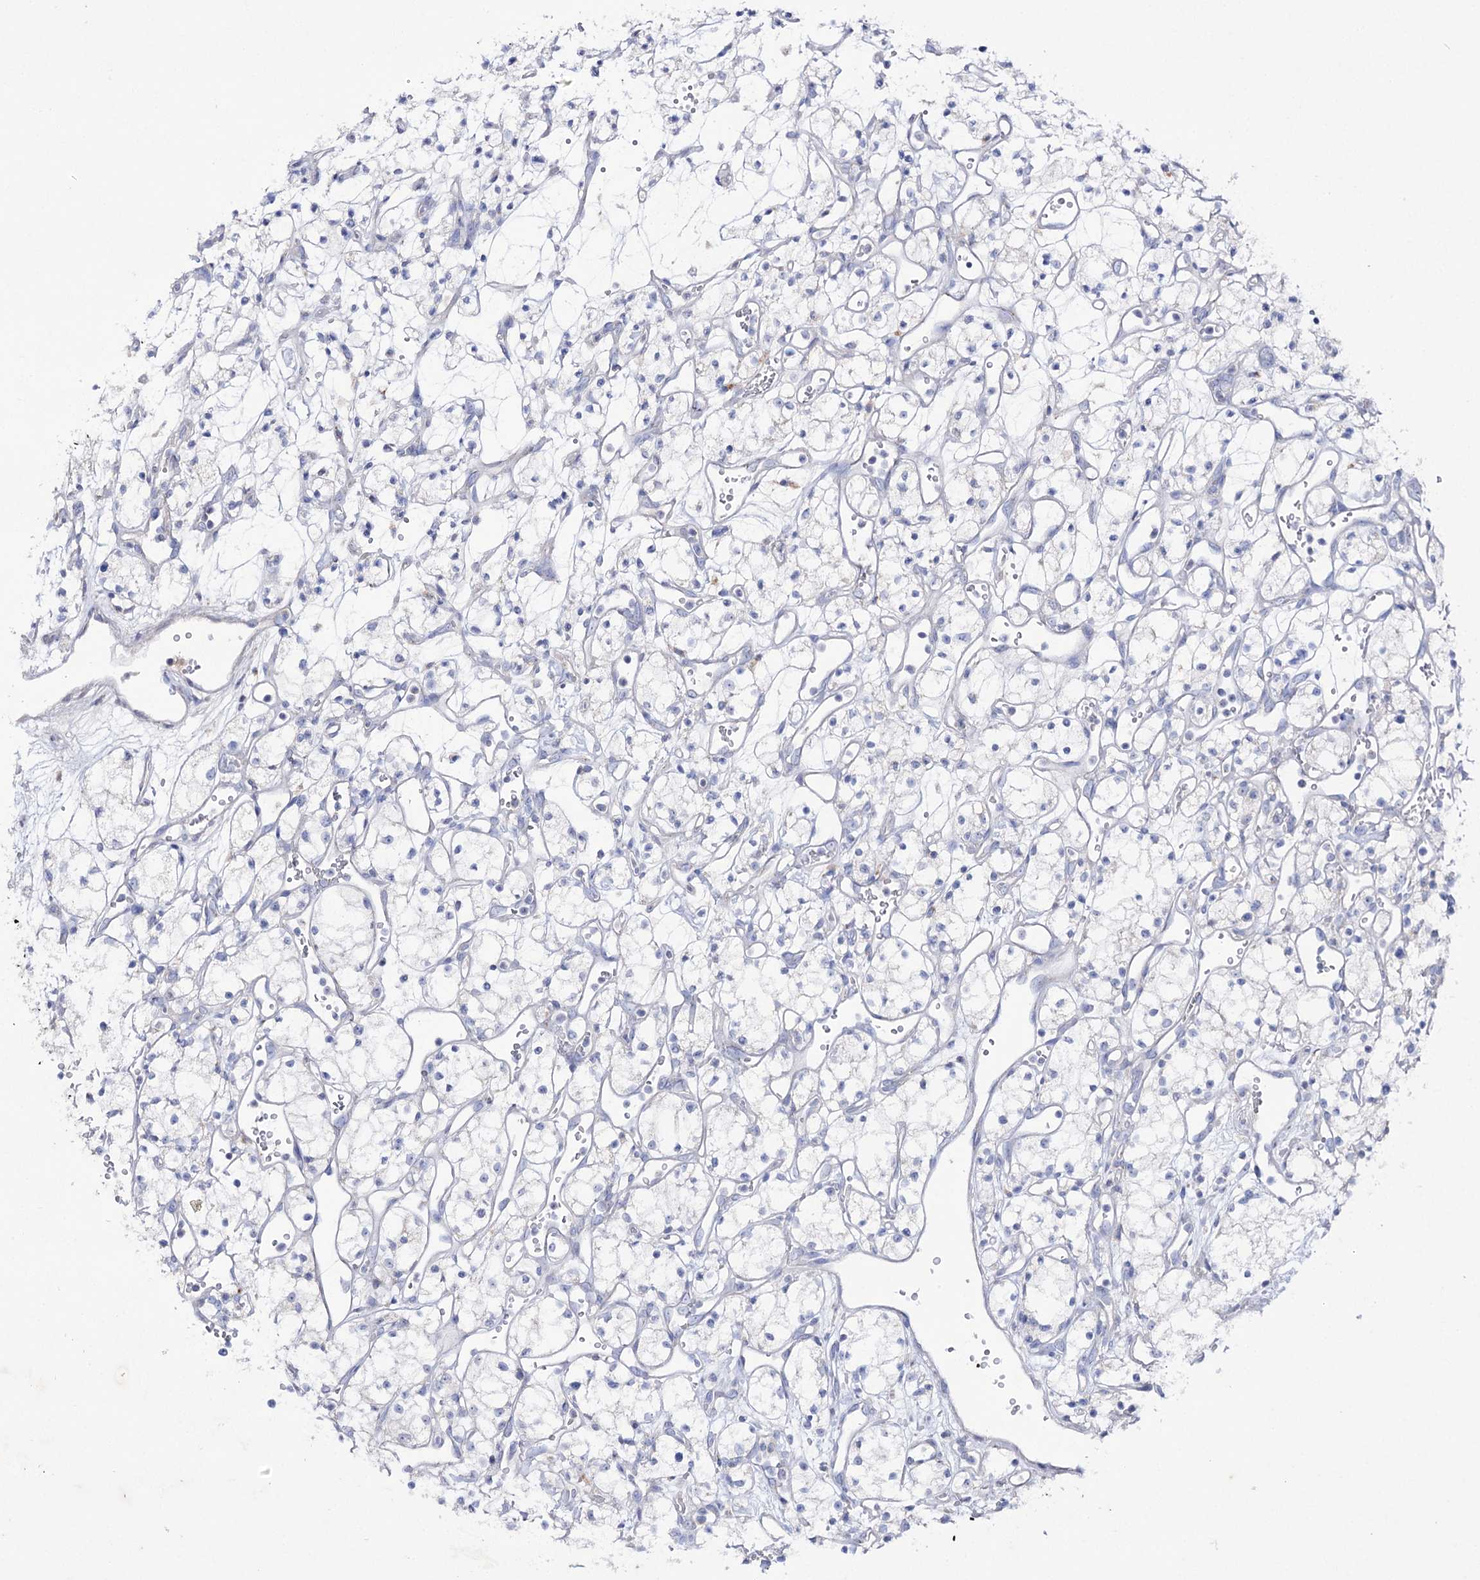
{"staining": {"intensity": "negative", "quantity": "none", "location": "none"}, "tissue": "renal cancer", "cell_type": "Tumor cells", "image_type": "cancer", "snomed": [{"axis": "morphology", "description": "Adenocarcinoma, NOS"}, {"axis": "topography", "description": "Kidney"}], "caption": "A histopathology image of human renal cancer (adenocarcinoma) is negative for staining in tumor cells. Brightfield microscopy of immunohistochemistry stained with DAB (brown) and hematoxylin (blue), captured at high magnification.", "gene": "NAGLU", "patient": {"sex": "male", "age": 59}}